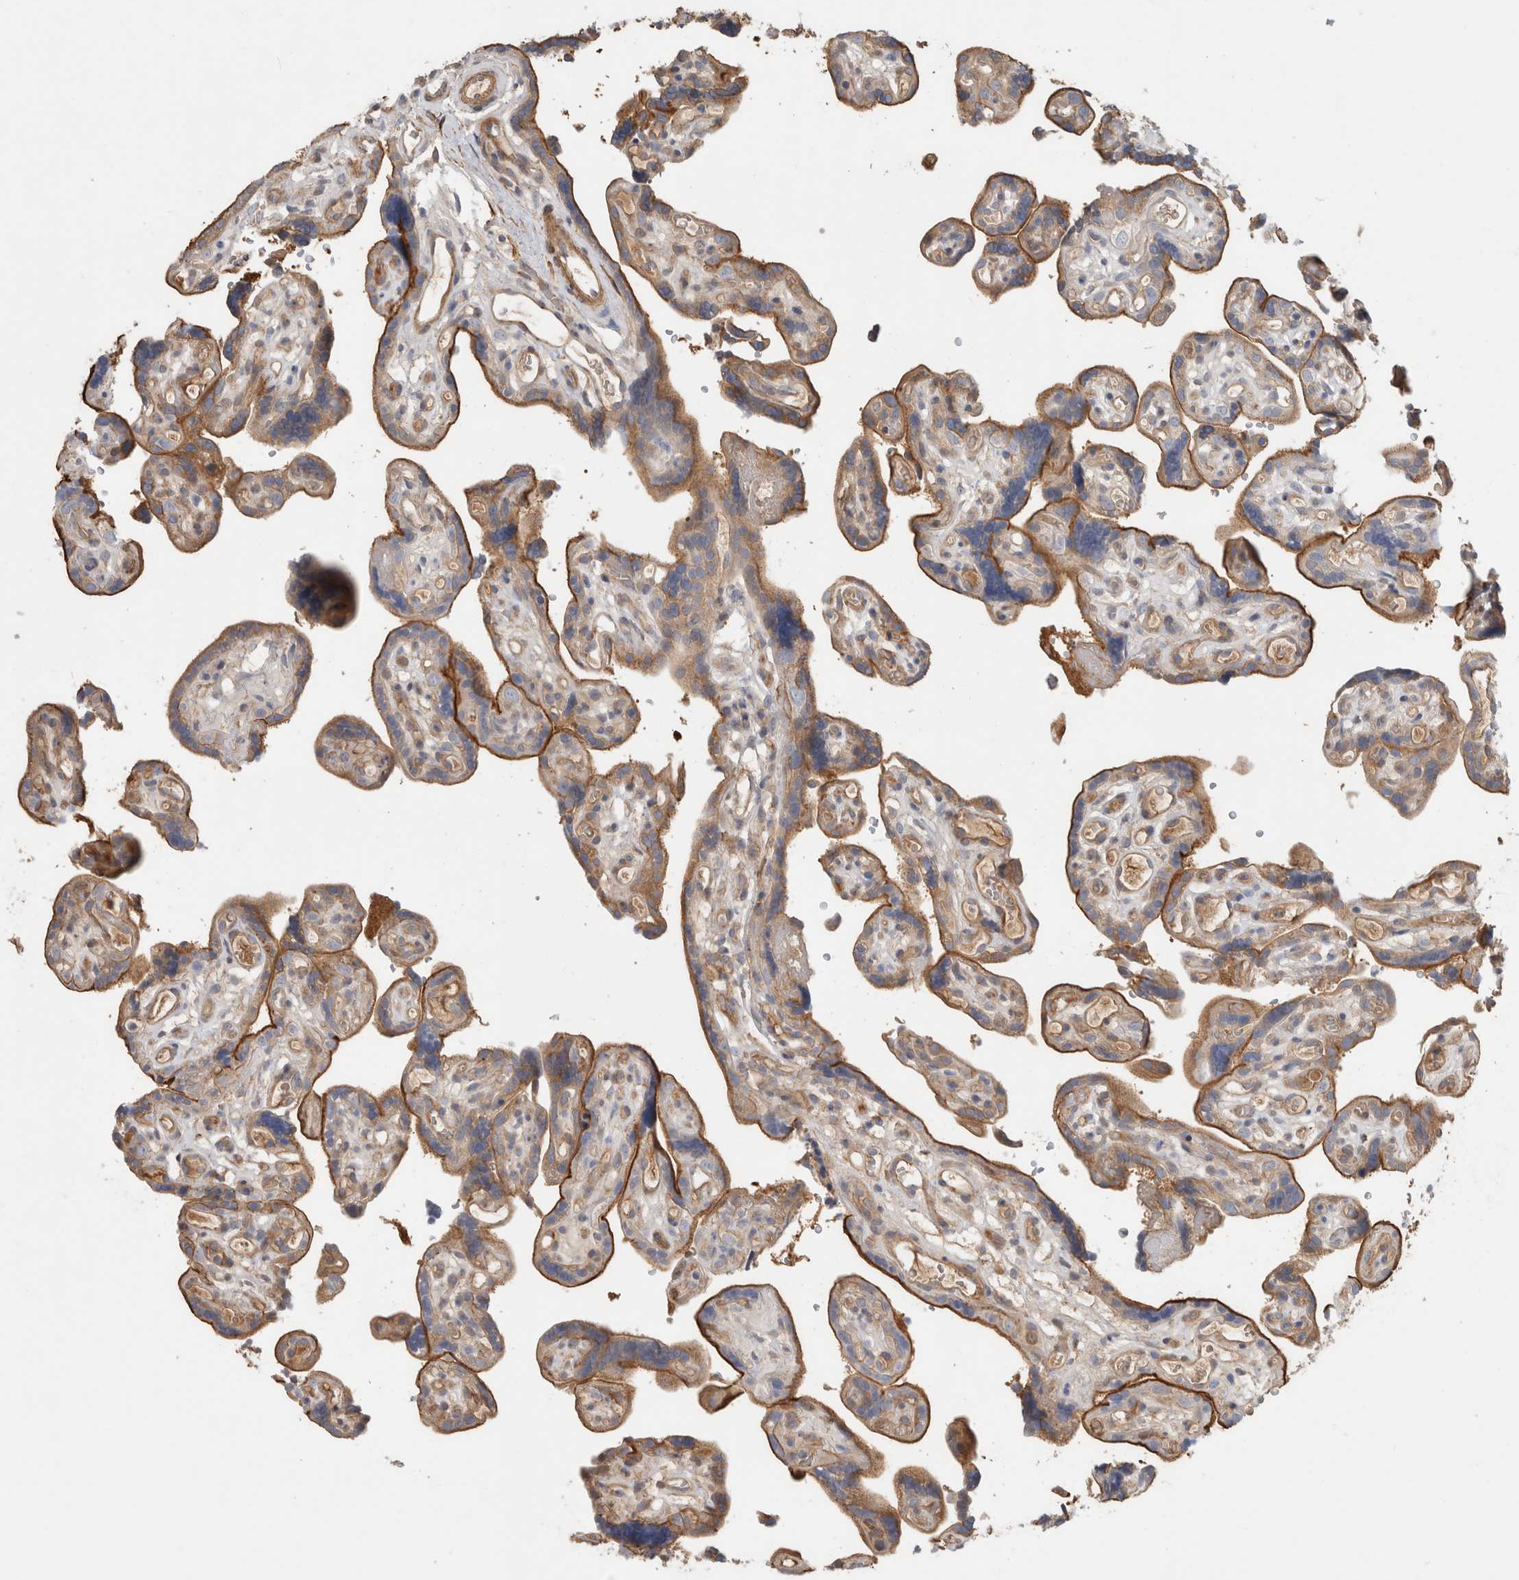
{"staining": {"intensity": "moderate", "quantity": ">75%", "location": "cytoplasmic/membranous"}, "tissue": "placenta", "cell_type": "Decidual cells", "image_type": "normal", "snomed": [{"axis": "morphology", "description": "Normal tissue, NOS"}, {"axis": "topography", "description": "Placenta"}], "caption": "Benign placenta displays moderate cytoplasmic/membranous positivity in about >75% of decidual cells.", "gene": "CFI", "patient": {"sex": "female", "age": 30}}